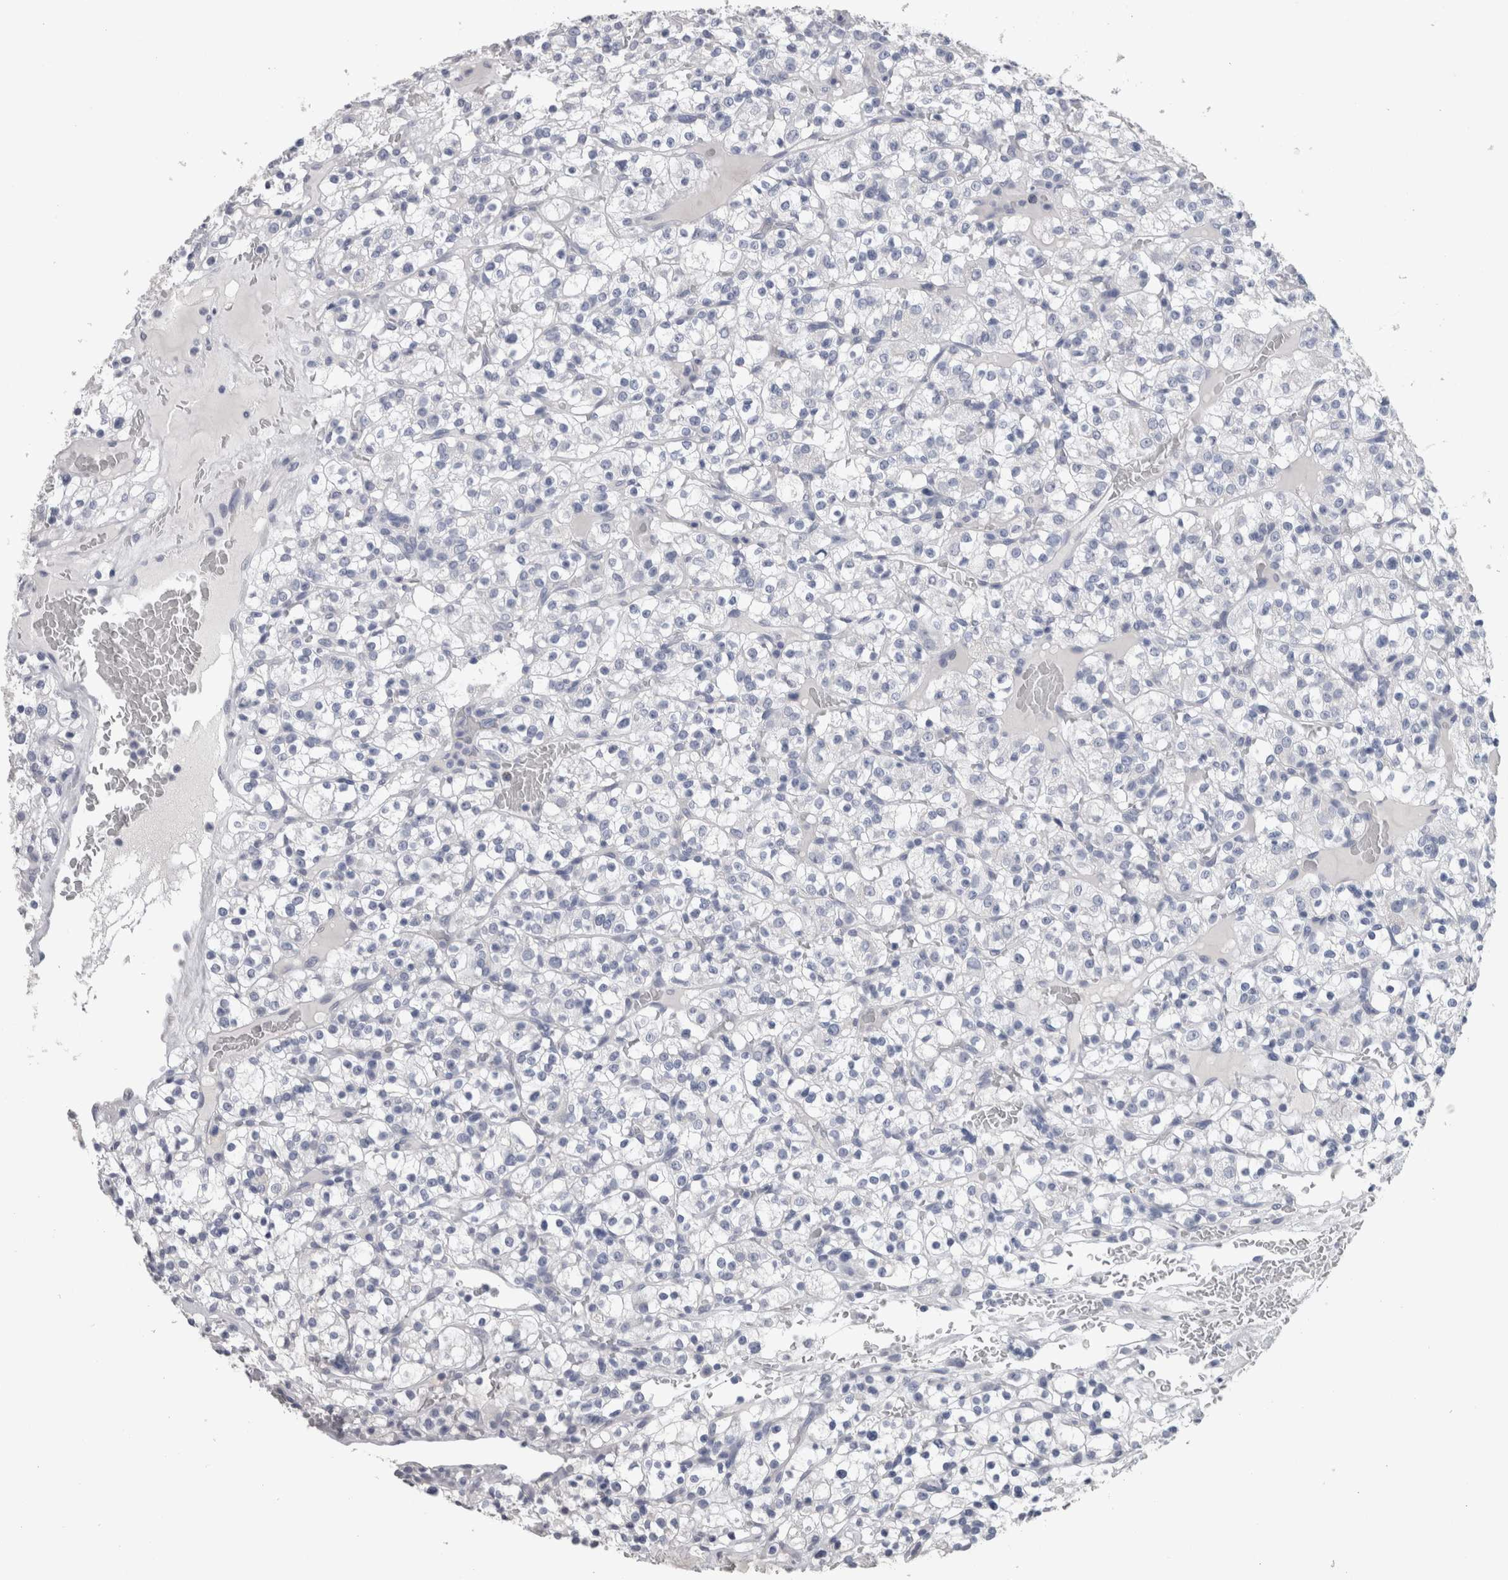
{"staining": {"intensity": "negative", "quantity": "none", "location": "none"}, "tissue": "renal cancer", "cell_type": "Tumor cells", "image_type": "cancer", "snomed": [{"axis": "morphology", "description": "Normal tissue, NOS"}, {"axis": "morphology", "description": "Adenocarcinoma, NOS"}, {"axis": "topography", "description": "Kidney"}], "caption": "Tumor cells show no significant protein positivity in renal cancer (adenocarcinoma).", "gene": "CA8", "patient": {"sex": "female", "age": 72}}